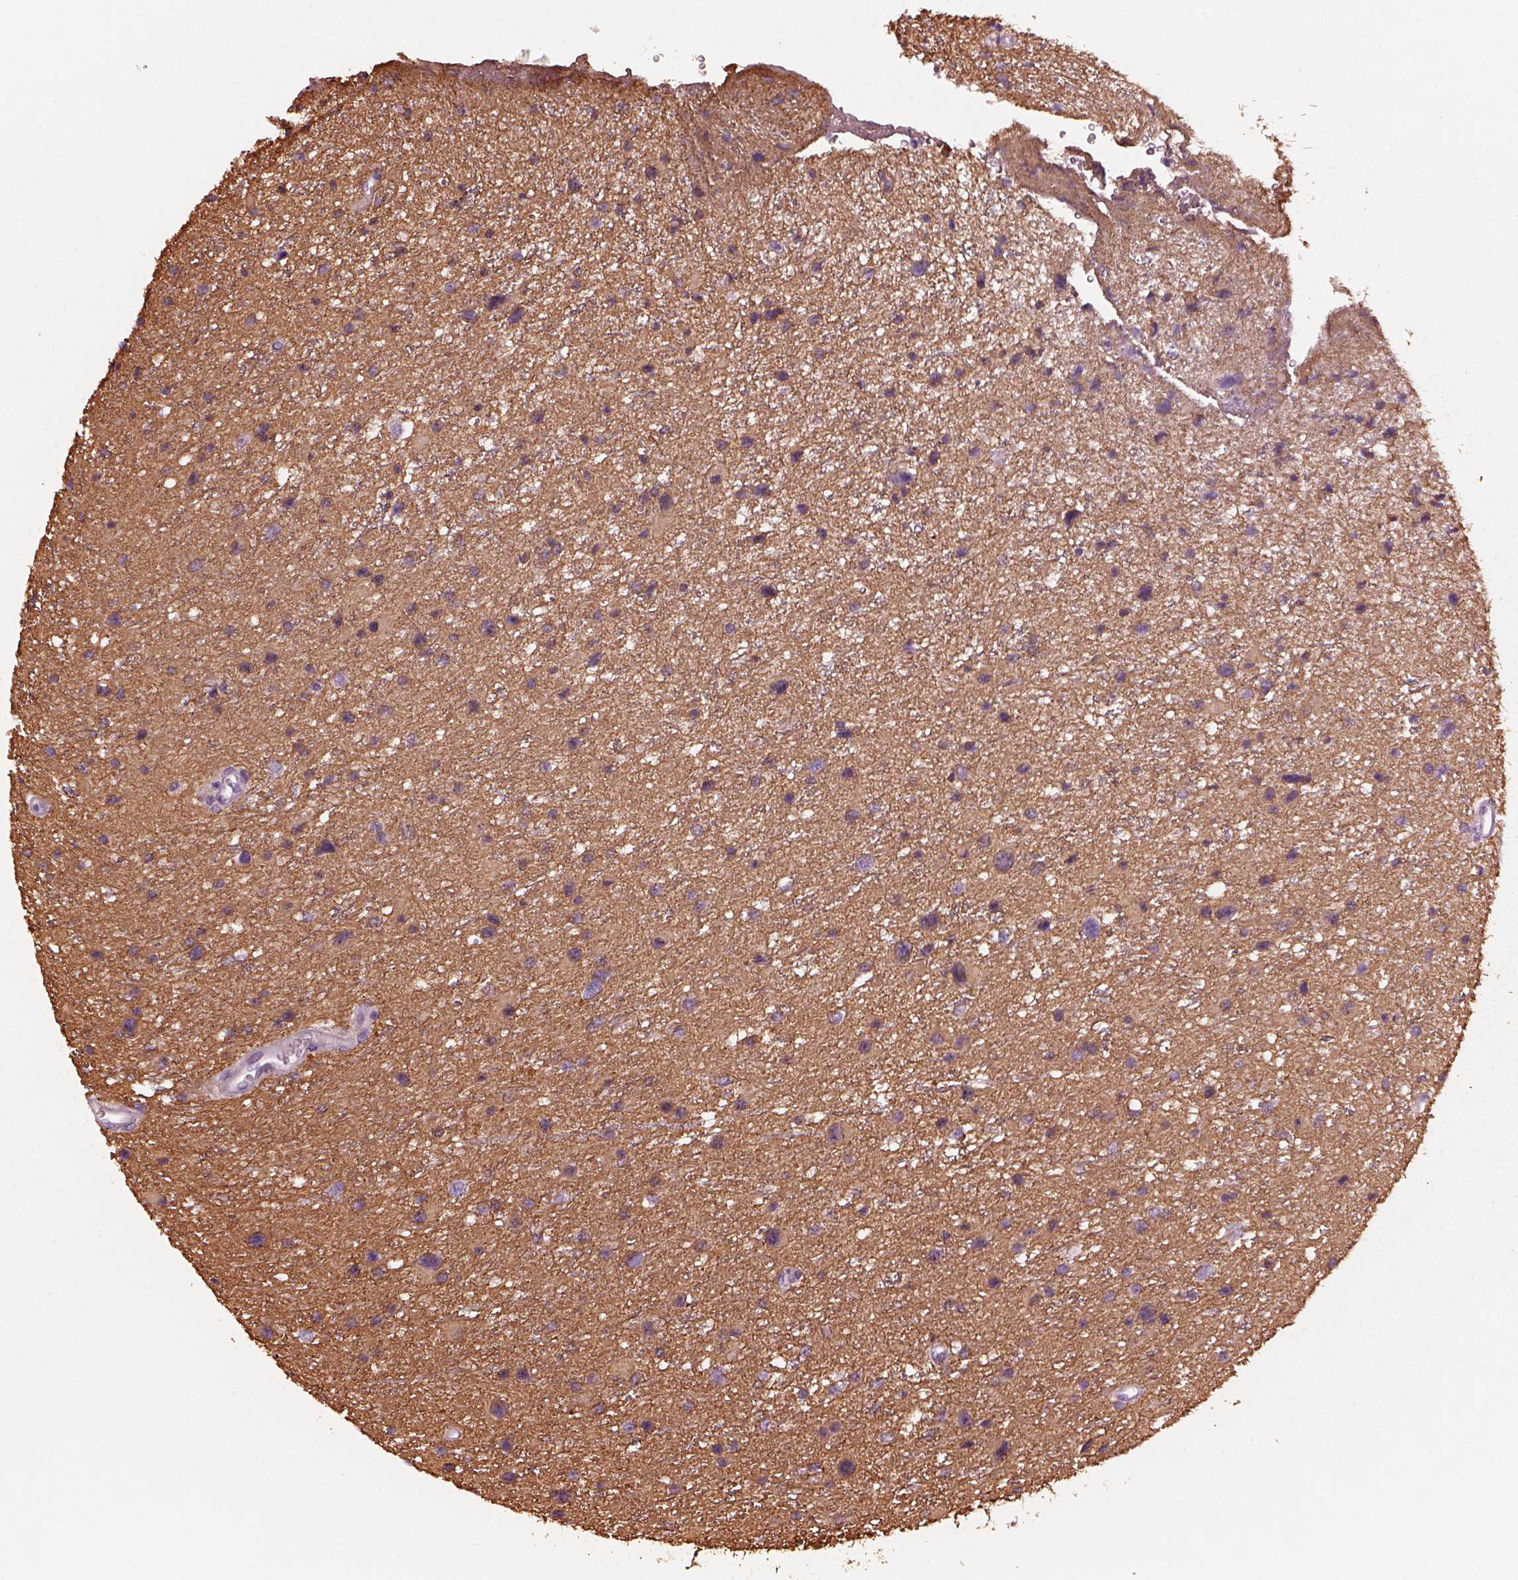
{"staining": {"intensity": "weak", "quantity": ">75%", "location": "cytoplasmic/membranous"}, "tissue": "glioma", "cell_type": "Tumor cells", "image_type": "cancer", "snomed": [{"axis": "morphology", "description": "Glioma, malignant, Low grade"}, {"axis": "topography", "description": "Brain"}], "caption": "Glioma was stained to show a protein in brown. There is low levels of weak cytoplasmic/membranous positivity in about >75% of tumor cells.", "gene": "SHTN1", "patient": {"sex": "female", "age": 32}}